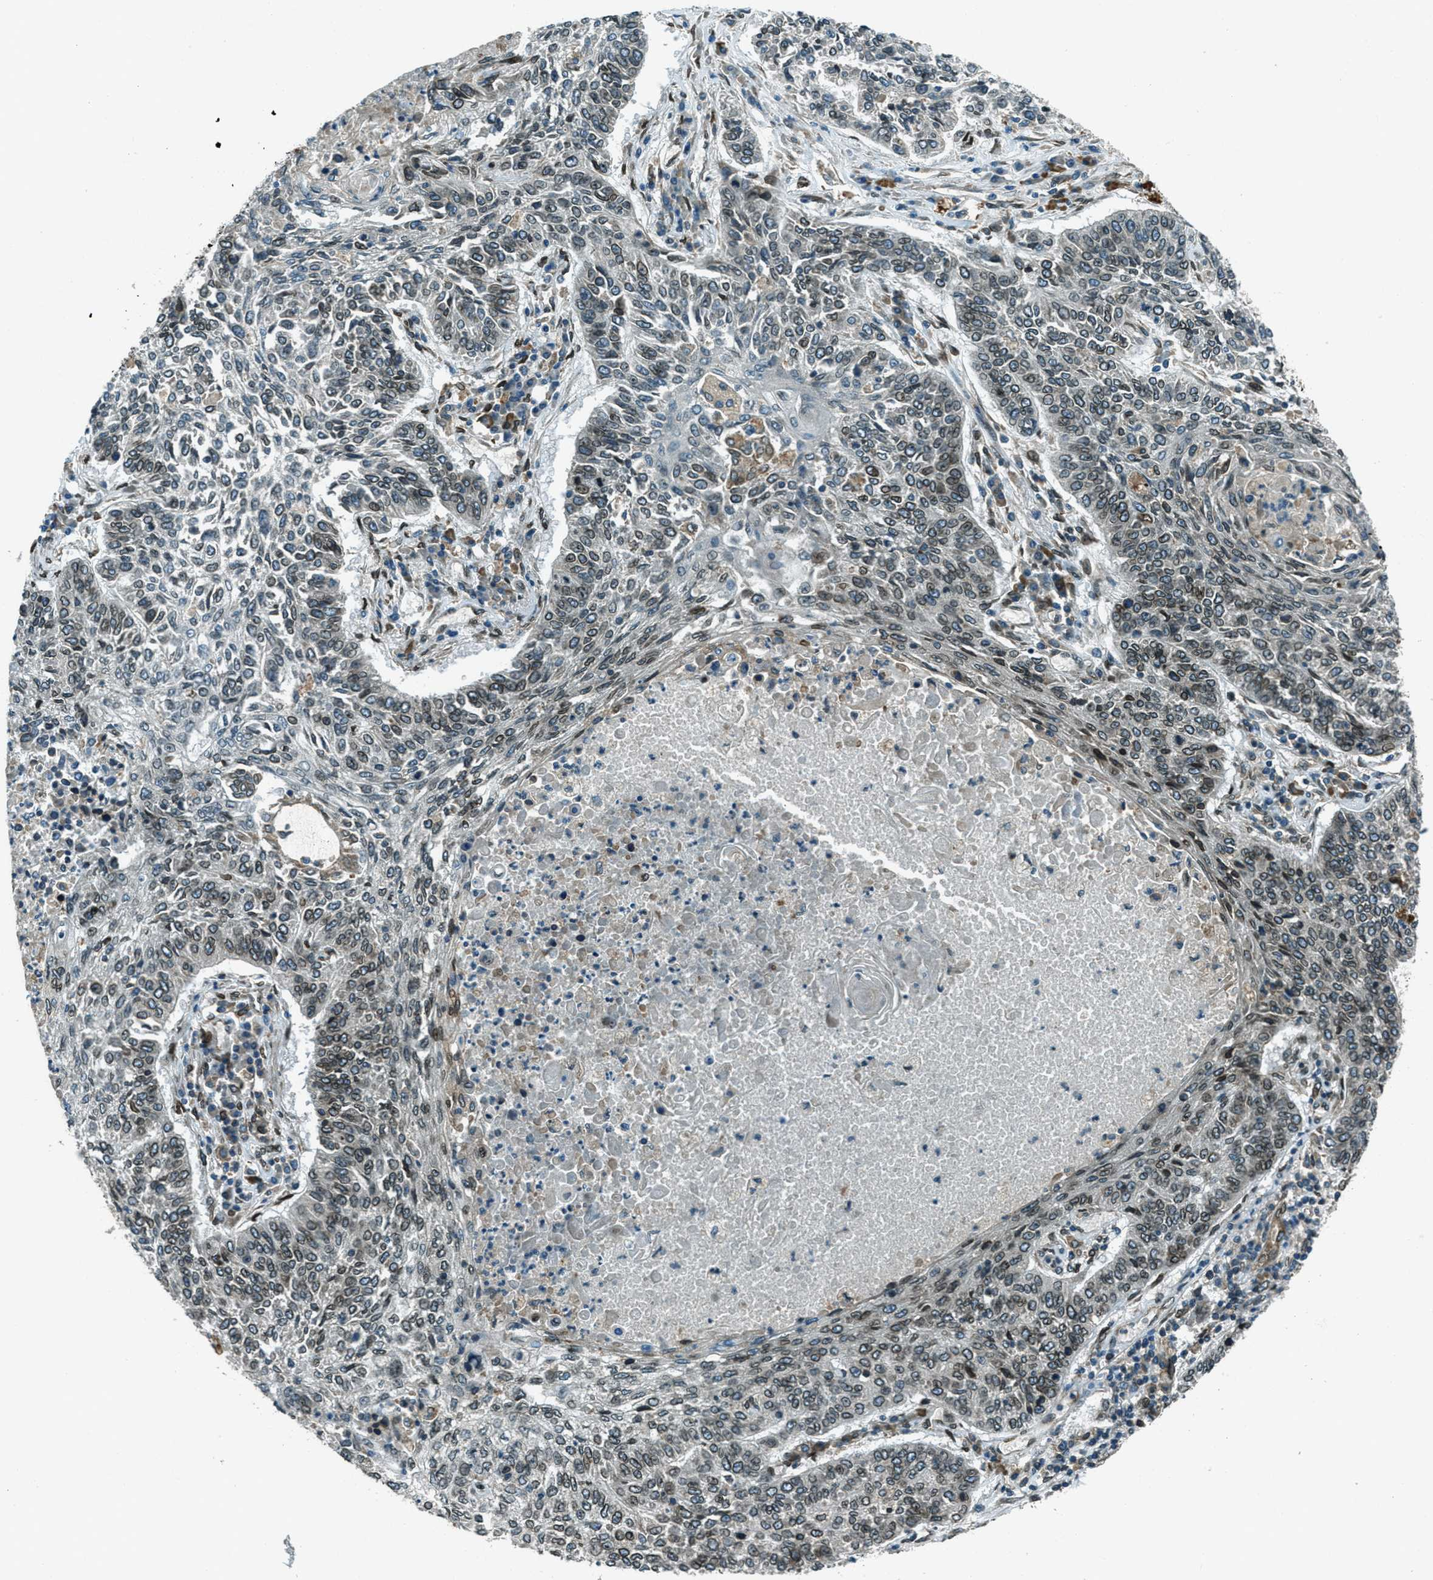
{"staining": {"intensity": "moderate", "quantity": "25%-75%", "location": "cytoplasmic/membranous,nuclear"}, "tissue": "lung cancer", "cell_type": "Tumor cells", "image_type": "cancer", "snomed": [{"axis": "morphology", "description": "Normal tissue, NOS"}, {"axis": "morphology", "description": "Squamous cell carcinoma, NOS"}, {"axis": "topography", "description": "Cartilage tissue"}, {"axis": "topography", "description": "Bronchus"}, {"axis": "topography", "description": "Lung"}], "caption": "Immunohistochemical staining of human lung squamous cell carcinoma shows moderate cytoplasmic/membranous and nuclear protein staining in approximately 25%-75% of tumor cells.", "gene": "LEMD2", "patient": {"sex": "female", "age": 49}}